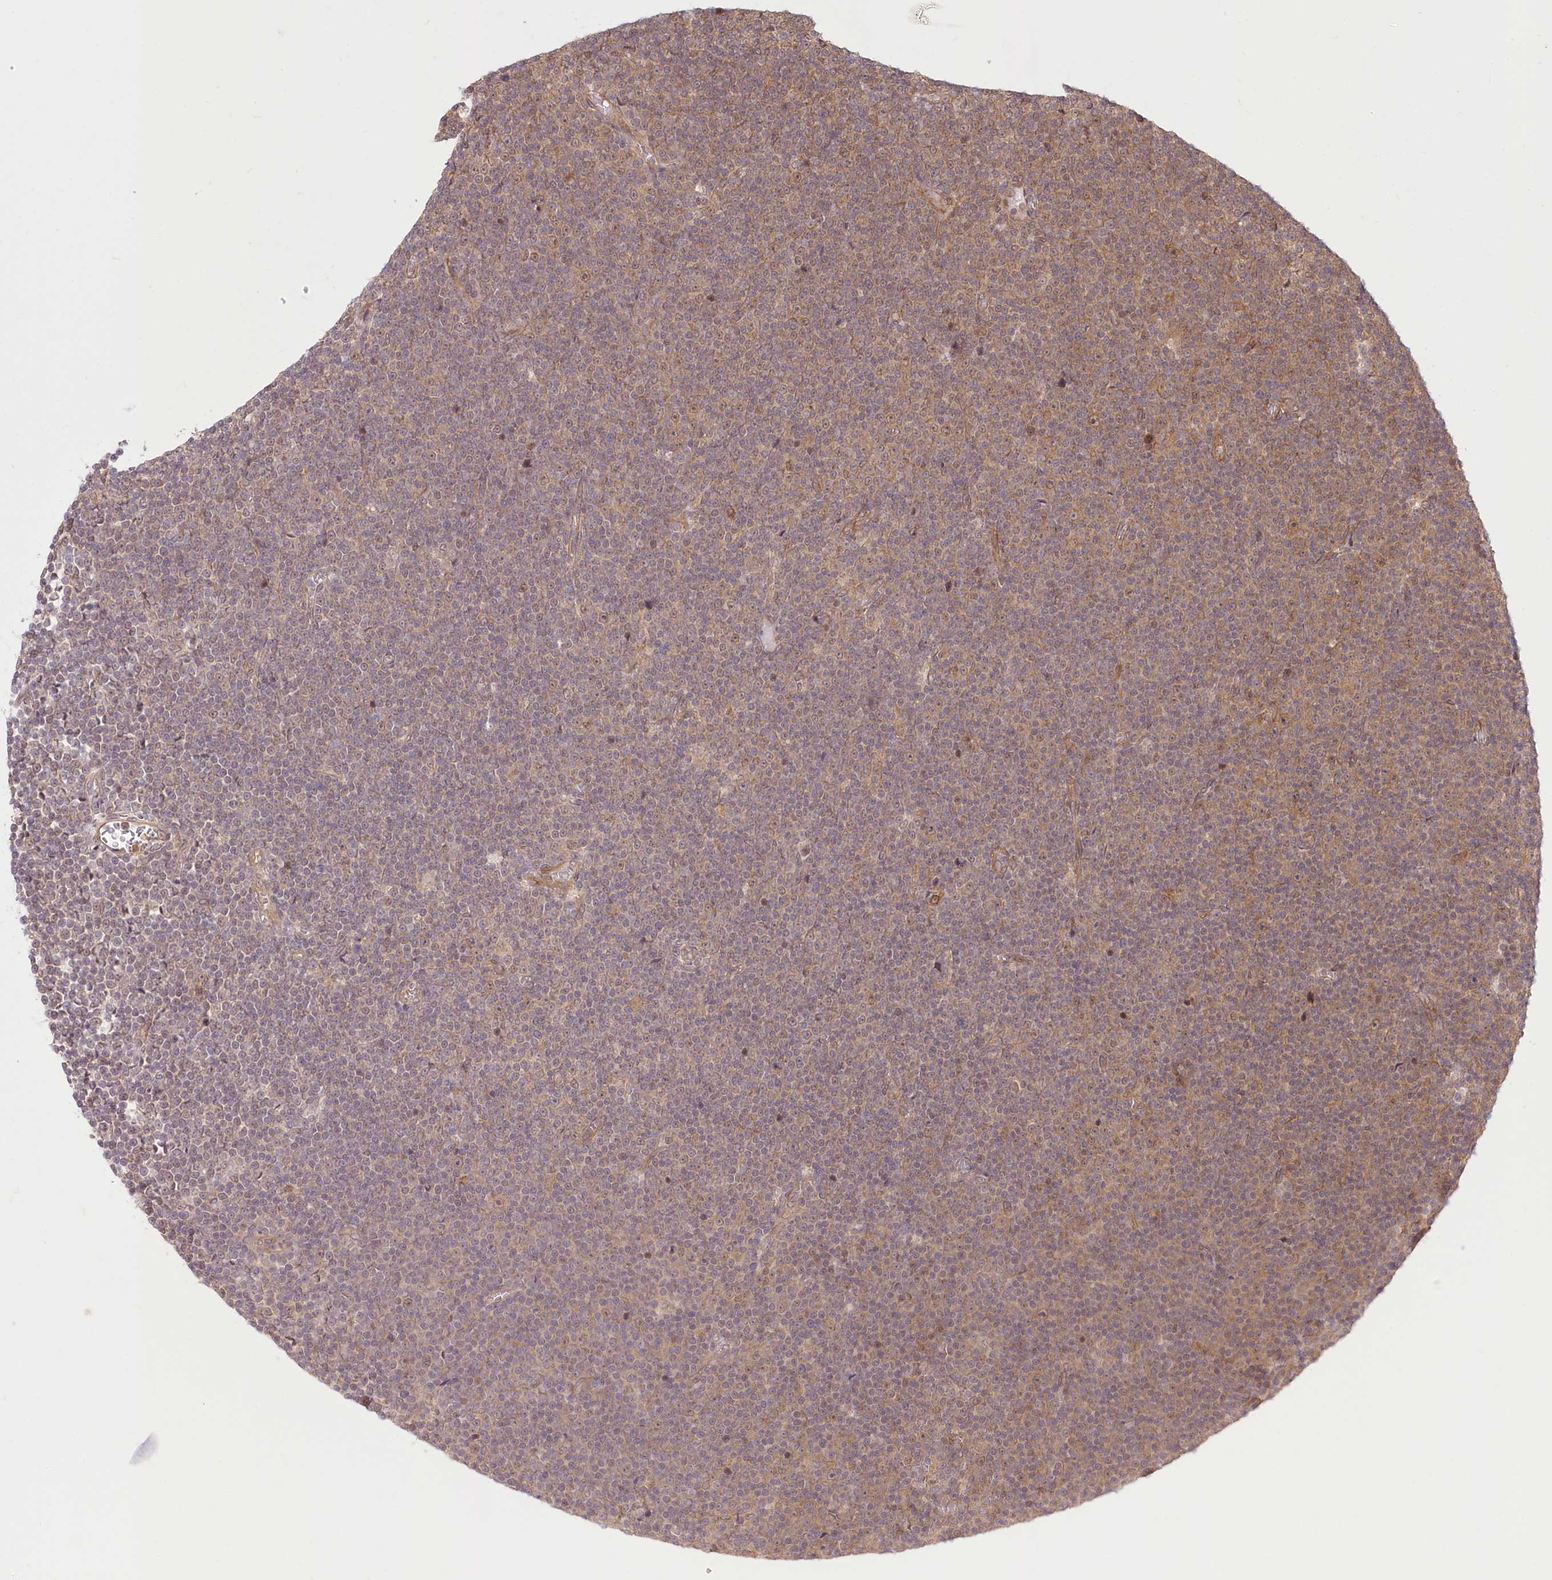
{"staining": {"intensity": "weak", "quantity": "25%-75%", "location": "cytoplasmic/membranous,nuclear"}, "tissue": "lymphoma", "cell_type": "Tumor cells", "image_type": "cancer", "snomed": [{"axis": "morphology", "description": "Malignant lymphoma, non-Hodgkin's type, Low grade"}, {"axis": "topography", "description": "Lymph node"}], "caption": "Human lymphoma stained with a brown dye exhibits weak cytoplasmic/membranous and nuclear positive staining in approximately 25%-75% of tumor cells.", "gene": "CEP70", "patient": {"sex": "female", "age": 67}}